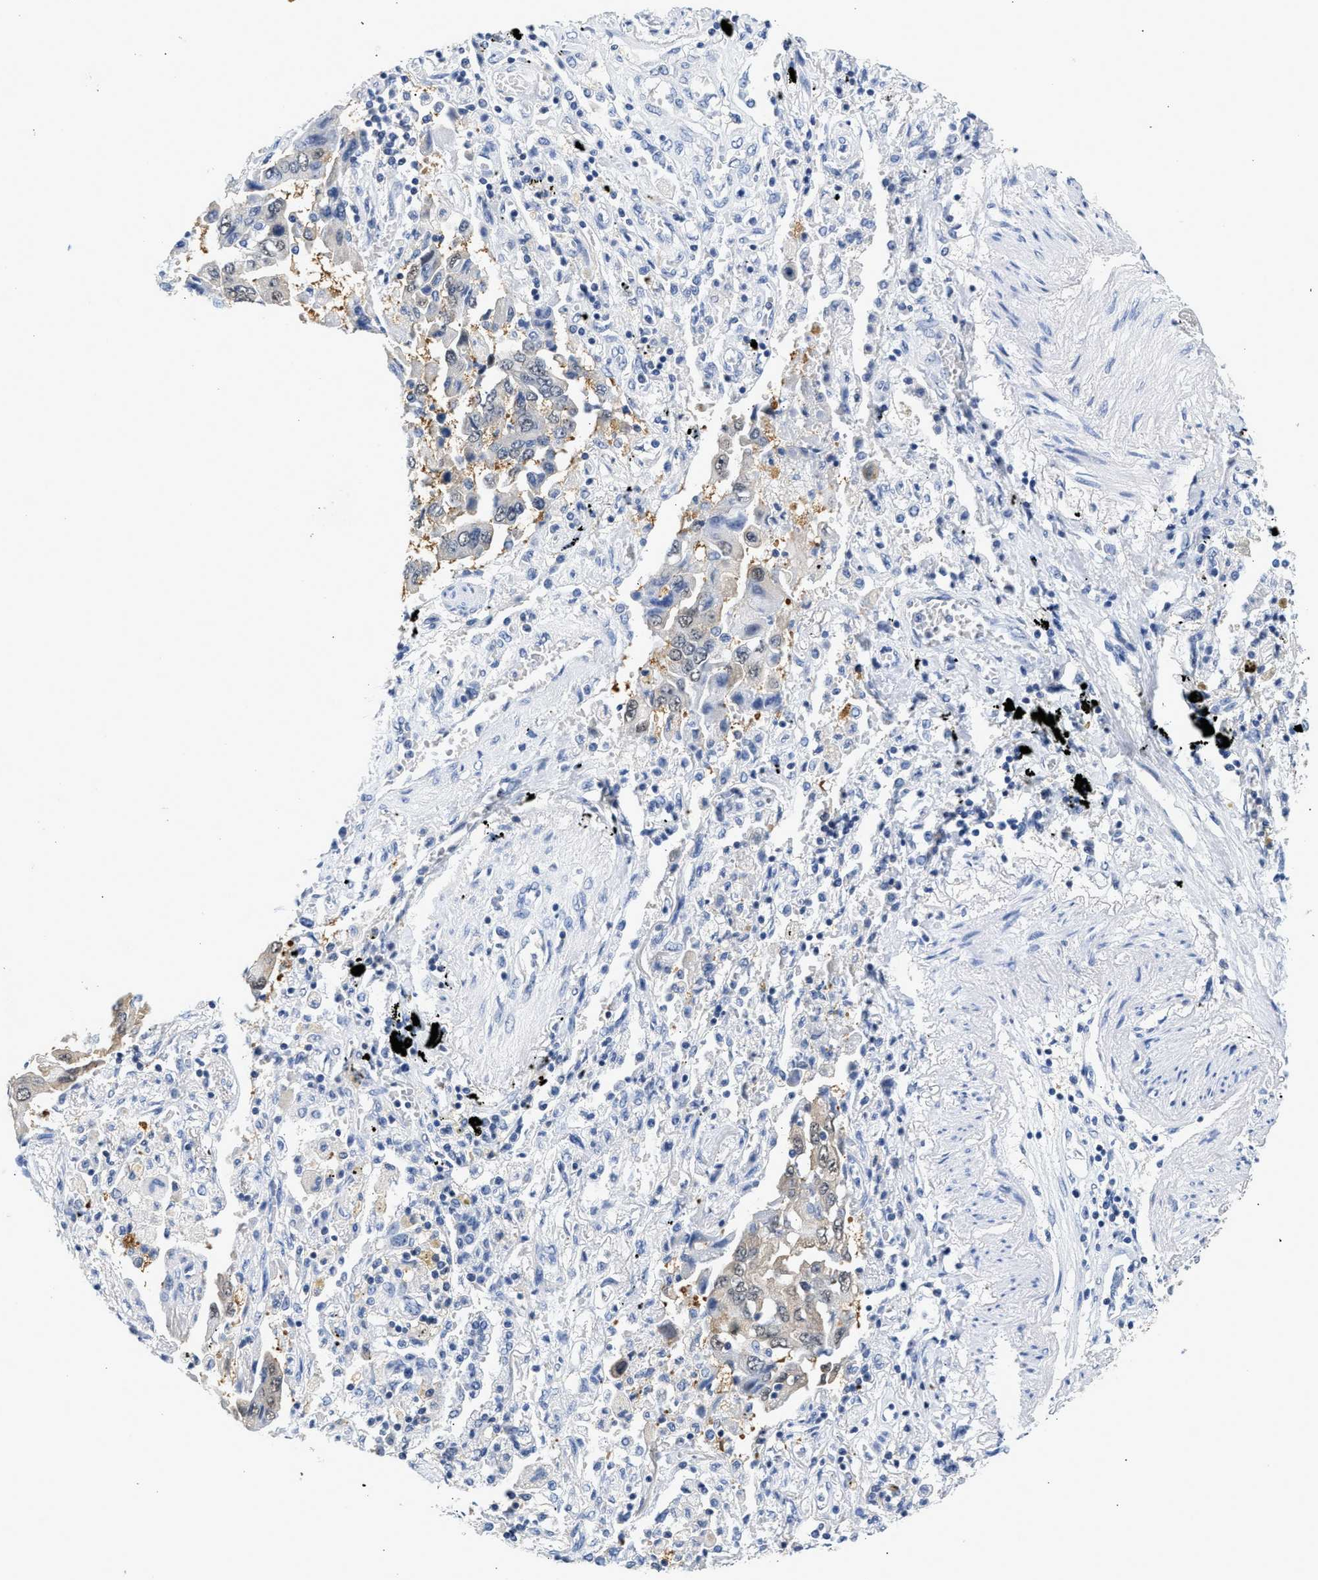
{"staining": {"intensity": "negative", "quantity": "none", "location": "none"}, "tissue": "lung cancer", "cell_type": "Tumor cells", "image_type": "cancer", "snomed": [{"axis": "morphology", "description": "Adenocarcinoma, NOS"}, {"axis": "topography", "description": "Lung"}], "caption": "Histopathology image shows no protein expression in tumor cells of lung adenocarcinoma tissue. (DAB immunohistochemistry (IHC), high magnification).", "gene": "PPM1L", "patient": {"sex": "female", "age": 65}}